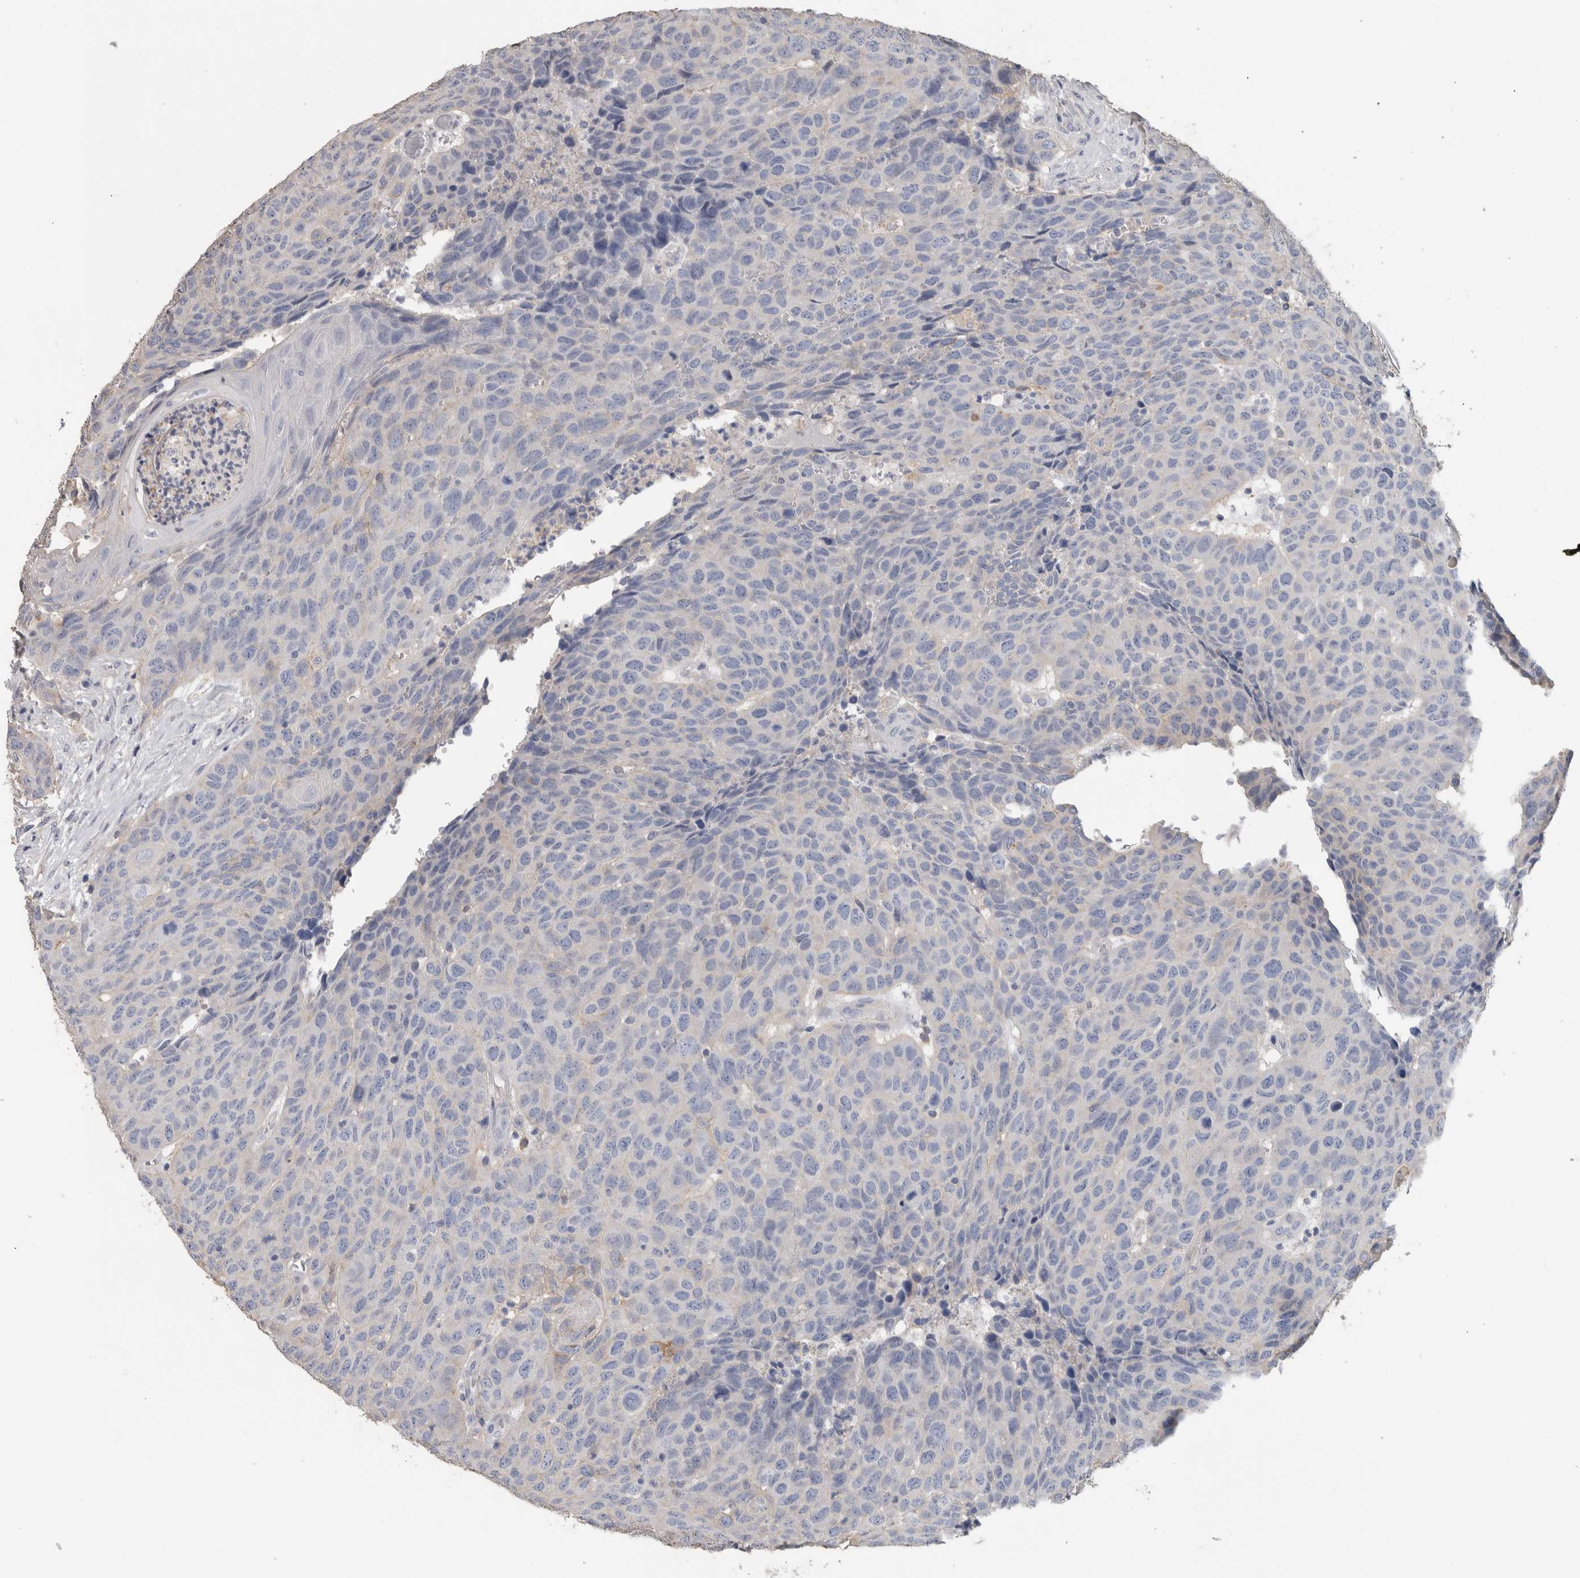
{"staining": {"intensity": "negative", "quantity": "none", "location": "none"}, "tissue": "head and neck cancer", "cell_type": "Tumor cells", "image_type": "cancer", "snomed": [{"axis": "morphology", "description": "Squamous cell carcinoma, NOS"}, {"axis": "topography", "description": "Head-Neck"}], "caption": "Head and neck cancer (squamous cell carcinoma) was stained to show a protein in brown. There is no significant expression in tumor cells. (DAB (3,3'-diaminobenzidine) immunohistochemistry (IHC) visualized using brightfield microscopy, high magnification).", "gene": "SCRN1", "patient": {"sex": "male", "age": 66}}